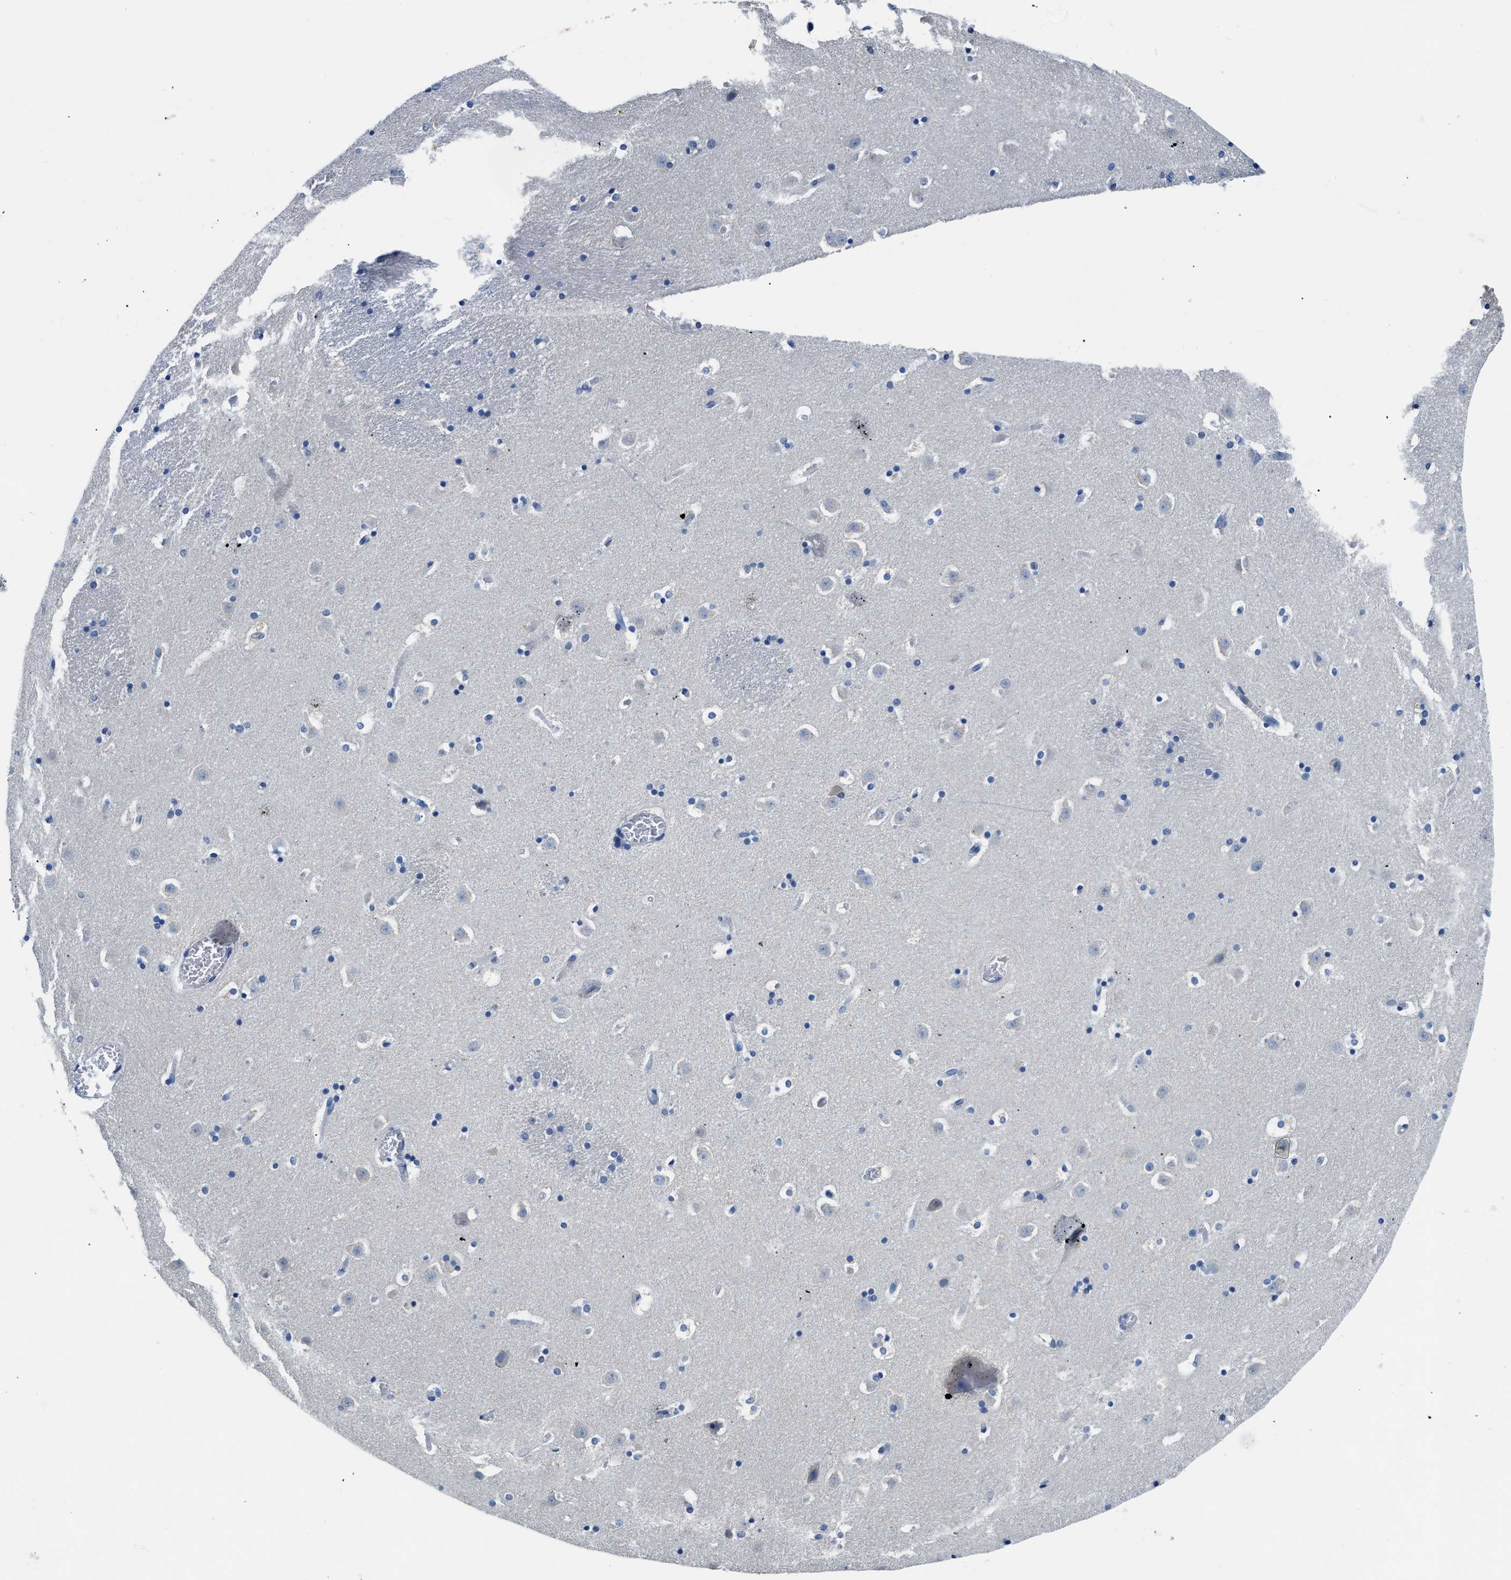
{"staining": {"intensity": "negative", "quantity": "none", "location": "none"}, "tissue": "caudate", "cell_type": "Glial cells", "image_type": "normal", "snomed": [{"axis": "morphology", "description": "Normal tissue, NOS"}, {"axis": "topography", "description": "Lateral ventricle wall"}], "caption": "This is a photomicrograph of IHC staining of normal caudate, which shows no expression in glial cells.", "gene": "SLC10A6", "patient": {"sex": "male", "age": 45}}